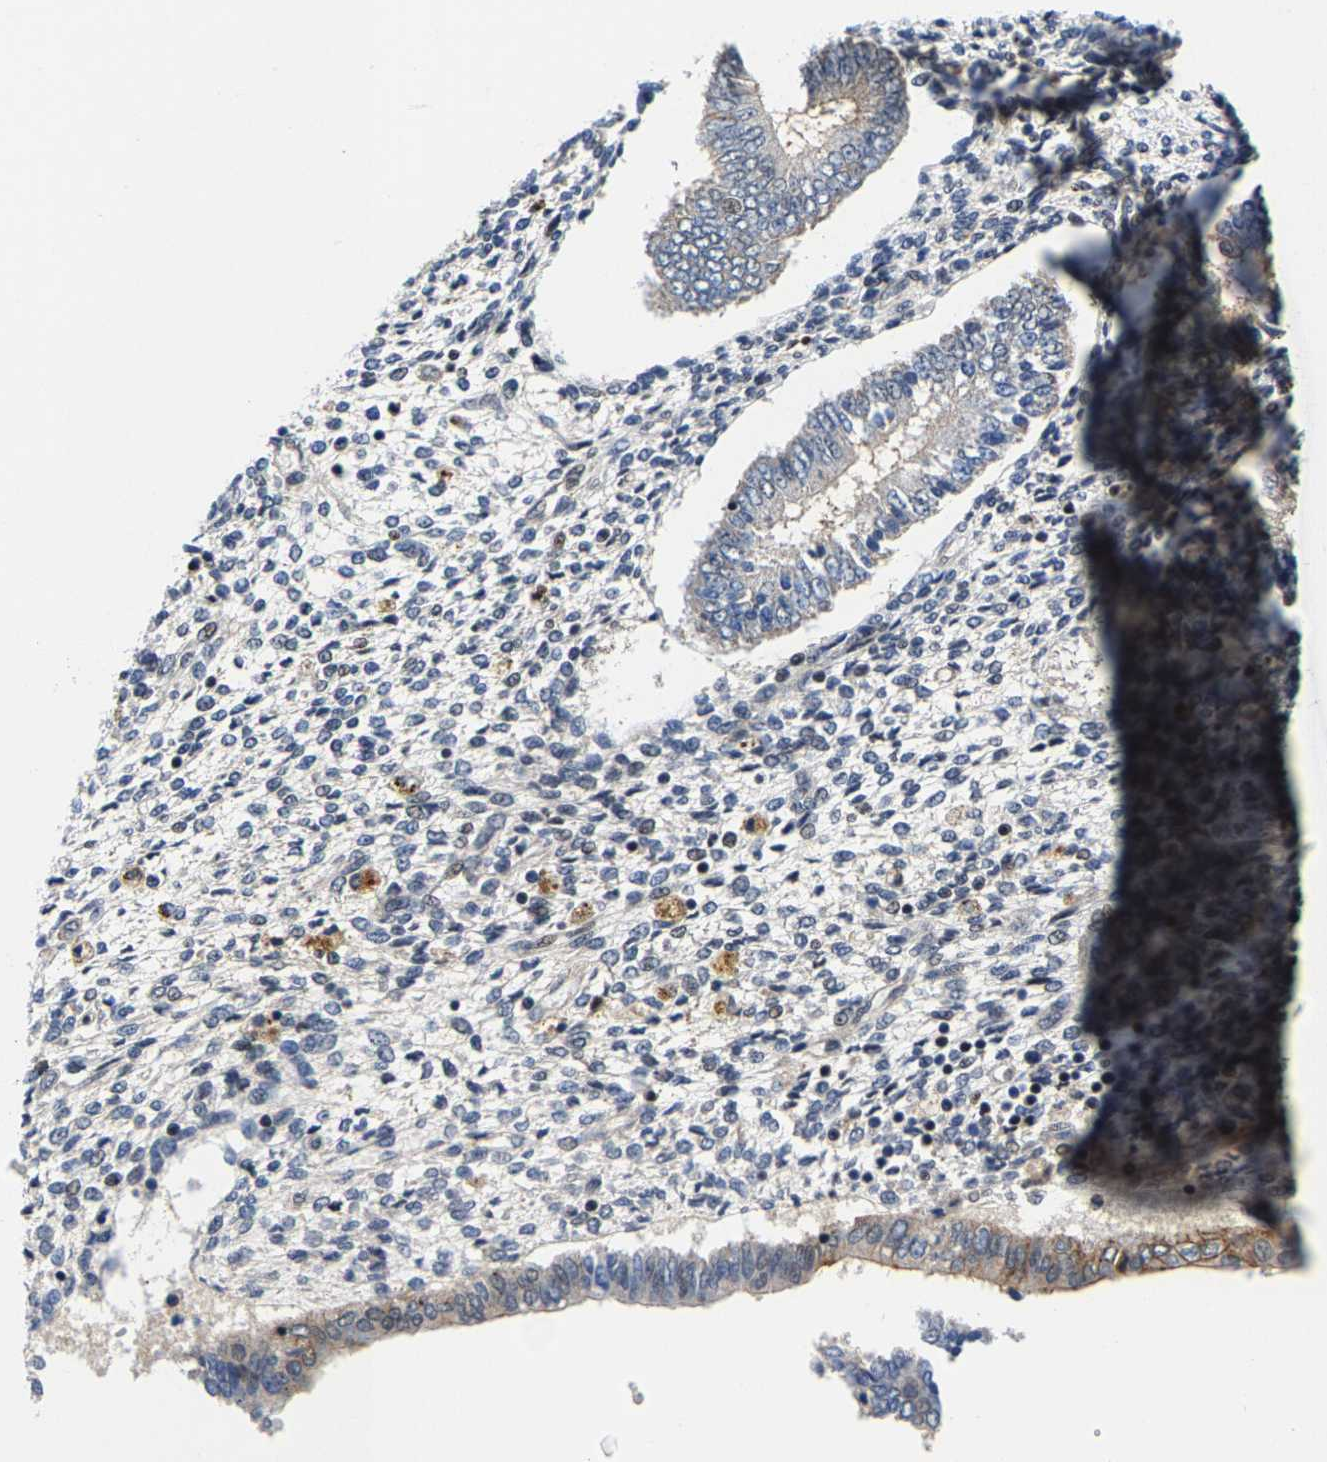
{"staining": {"intensity": "weak", "quantity": "<25%", "location": "nuclear"}, "tissue": "endometrium", "cell_type": "Cells in endometrial stroma", "image_type": "normal", "snomed": [{"axis": "morphology", "description": "Normal tissue, NOS"}, {"axis": "topography", "description": "Endometrium"}], "caption": "Immunohistochemical staining of normal human endometrium displays no significant positivity in cells in endometrial stroma. The staining is performed using DAB (3,3'-diaminobenzidine) brown chromogen with nuclei counter-stained in using hematoxylin.", "gene": "GTPBP10", "patient": {"sex": "female", "age": 42}}